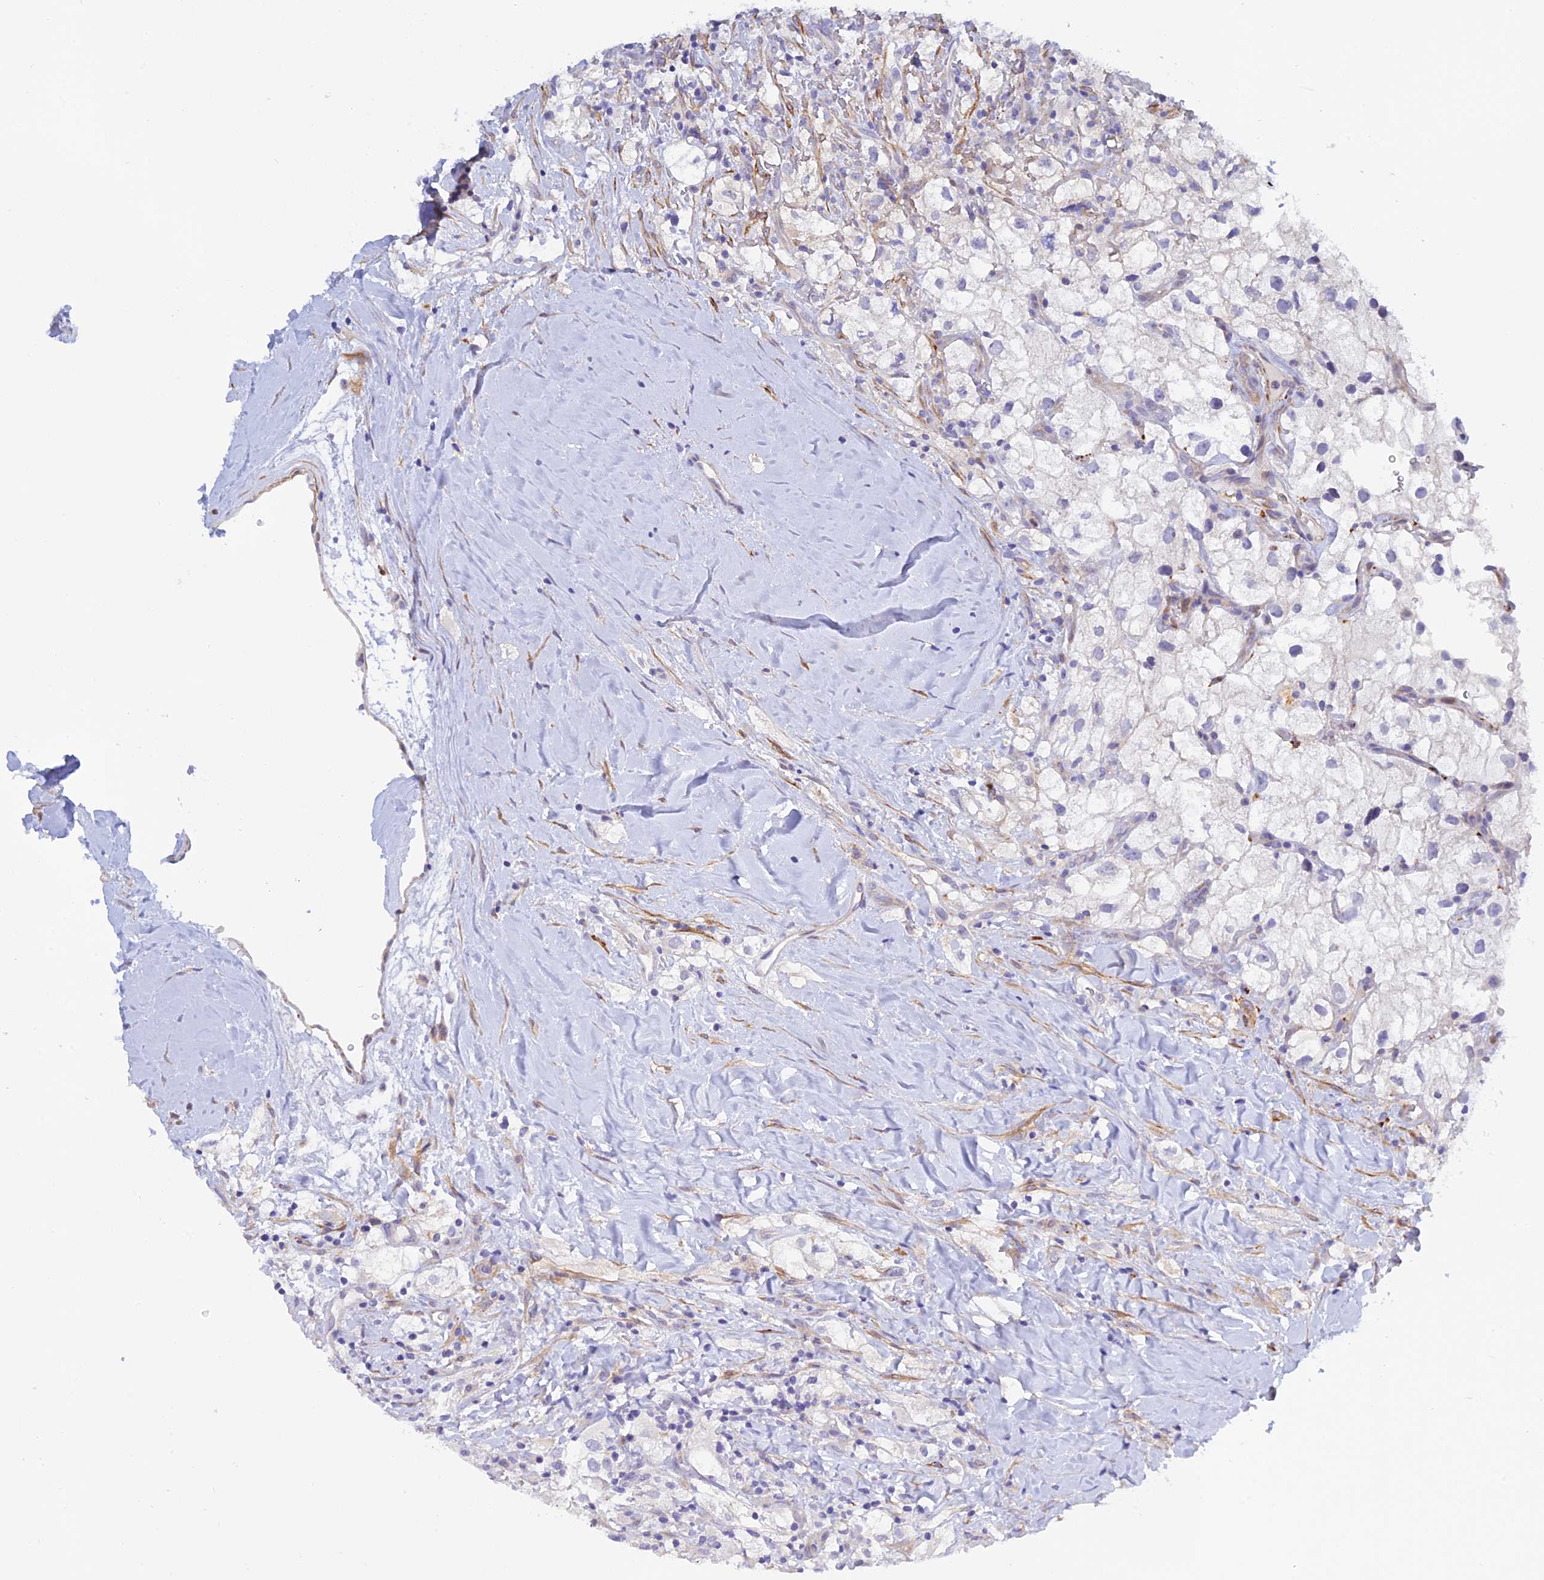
{"staining": {"intensity": "negative", "quantity": "none", "location": "none"}, "tissue": "renal cancer", "cell_type": "Tumor cells", "image_type": "cancer", "snomed": [{"axis": "morphology", "description": "Adenocarcinoma, NOS"}, {"axis": "topography", "description": "Kidney"}], "caption": "IHC of renal adenocarcinoma displays no positivity in tumor cells.", "gene": "ZDHHC16", "patient": {"sex": "male", "age": 59}}